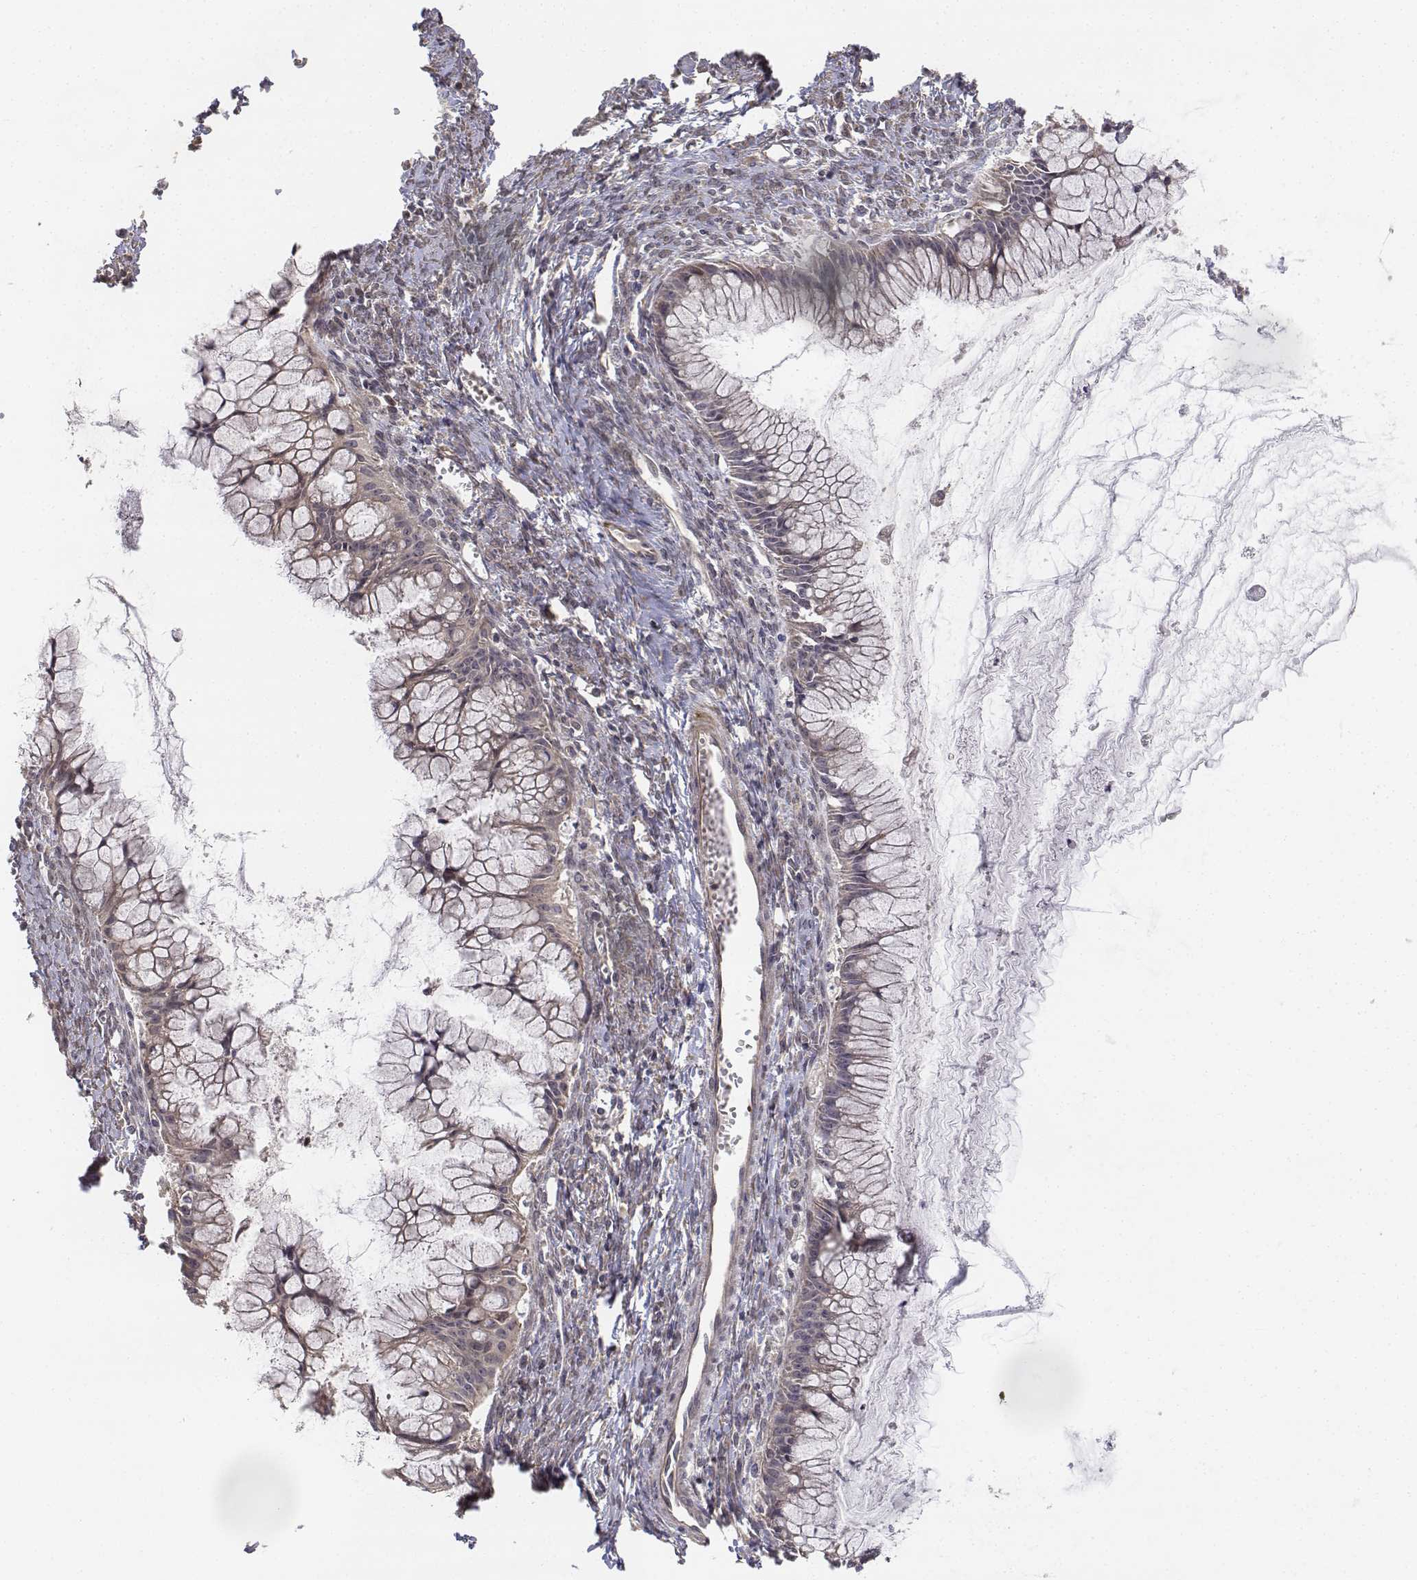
{"staining": {"intensity": "weak", "quantity": "25%-75%", "location": "cytoplasmic/membranous"}, "tissue": "ovarian cancer", "cell_type": "Tumor cells", "image_type": "cancer", "snomed": [{"axis": "morphology", "description": "Cystadenocarcinoma, mucinous, NOS"}, {"axis": "topography", "description": "Ovary"}], "caption": "Immunohistochemical staining of human ovarian mucinous cystadenocarcinoma shows weak cytoplasmic/membranous protein staining in approximately 25%-75% of tumor cells. The staining is performed using DAB brown chromogen to label protein expression. The nuclei are counter-stained blue using hematoxylin.", "gene": "FBXO21", "patient": {"sex": "female", "age": 41}}